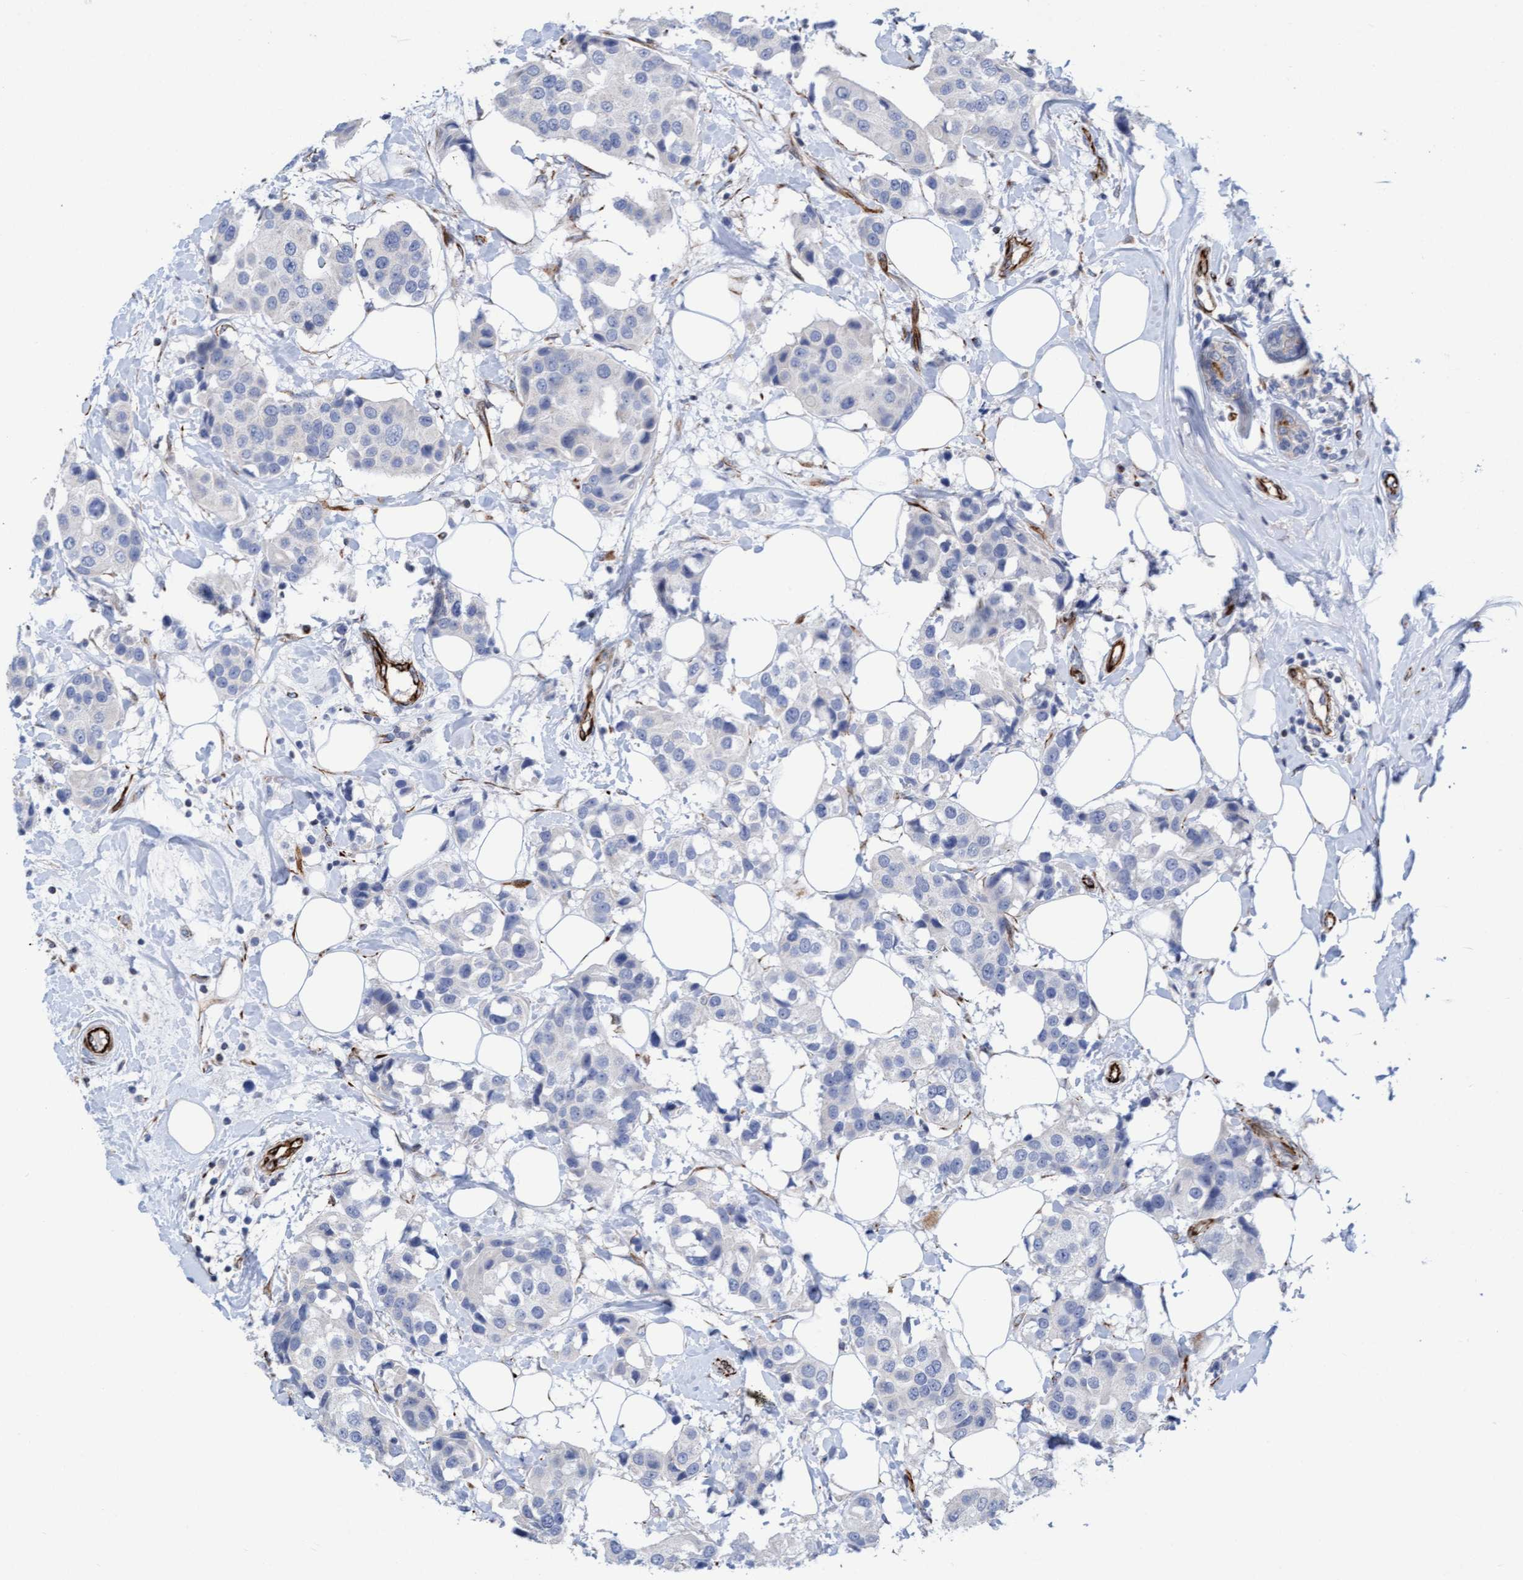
{"staining": {"intensity": "negative", "quantity": "none", "location": "none"}, "tissue": "breast cancer", "cell_type": "Tumor cells", "image_type": "cancer", "snomed": [{"axis": "morphology", "description": "Normal tissue, NOS"}, {"axis": "morphology", "description": "Duct carcinoma"}, {"axis": "topography", "description": "Breast"}], "caption": "This is an immunohistochemistry micrograph of invasive ductal carcinoma (breast). There is no positivity in tumor cells.", "gene": "POLG2", "patient": {"sex": "female", "age": 39}}